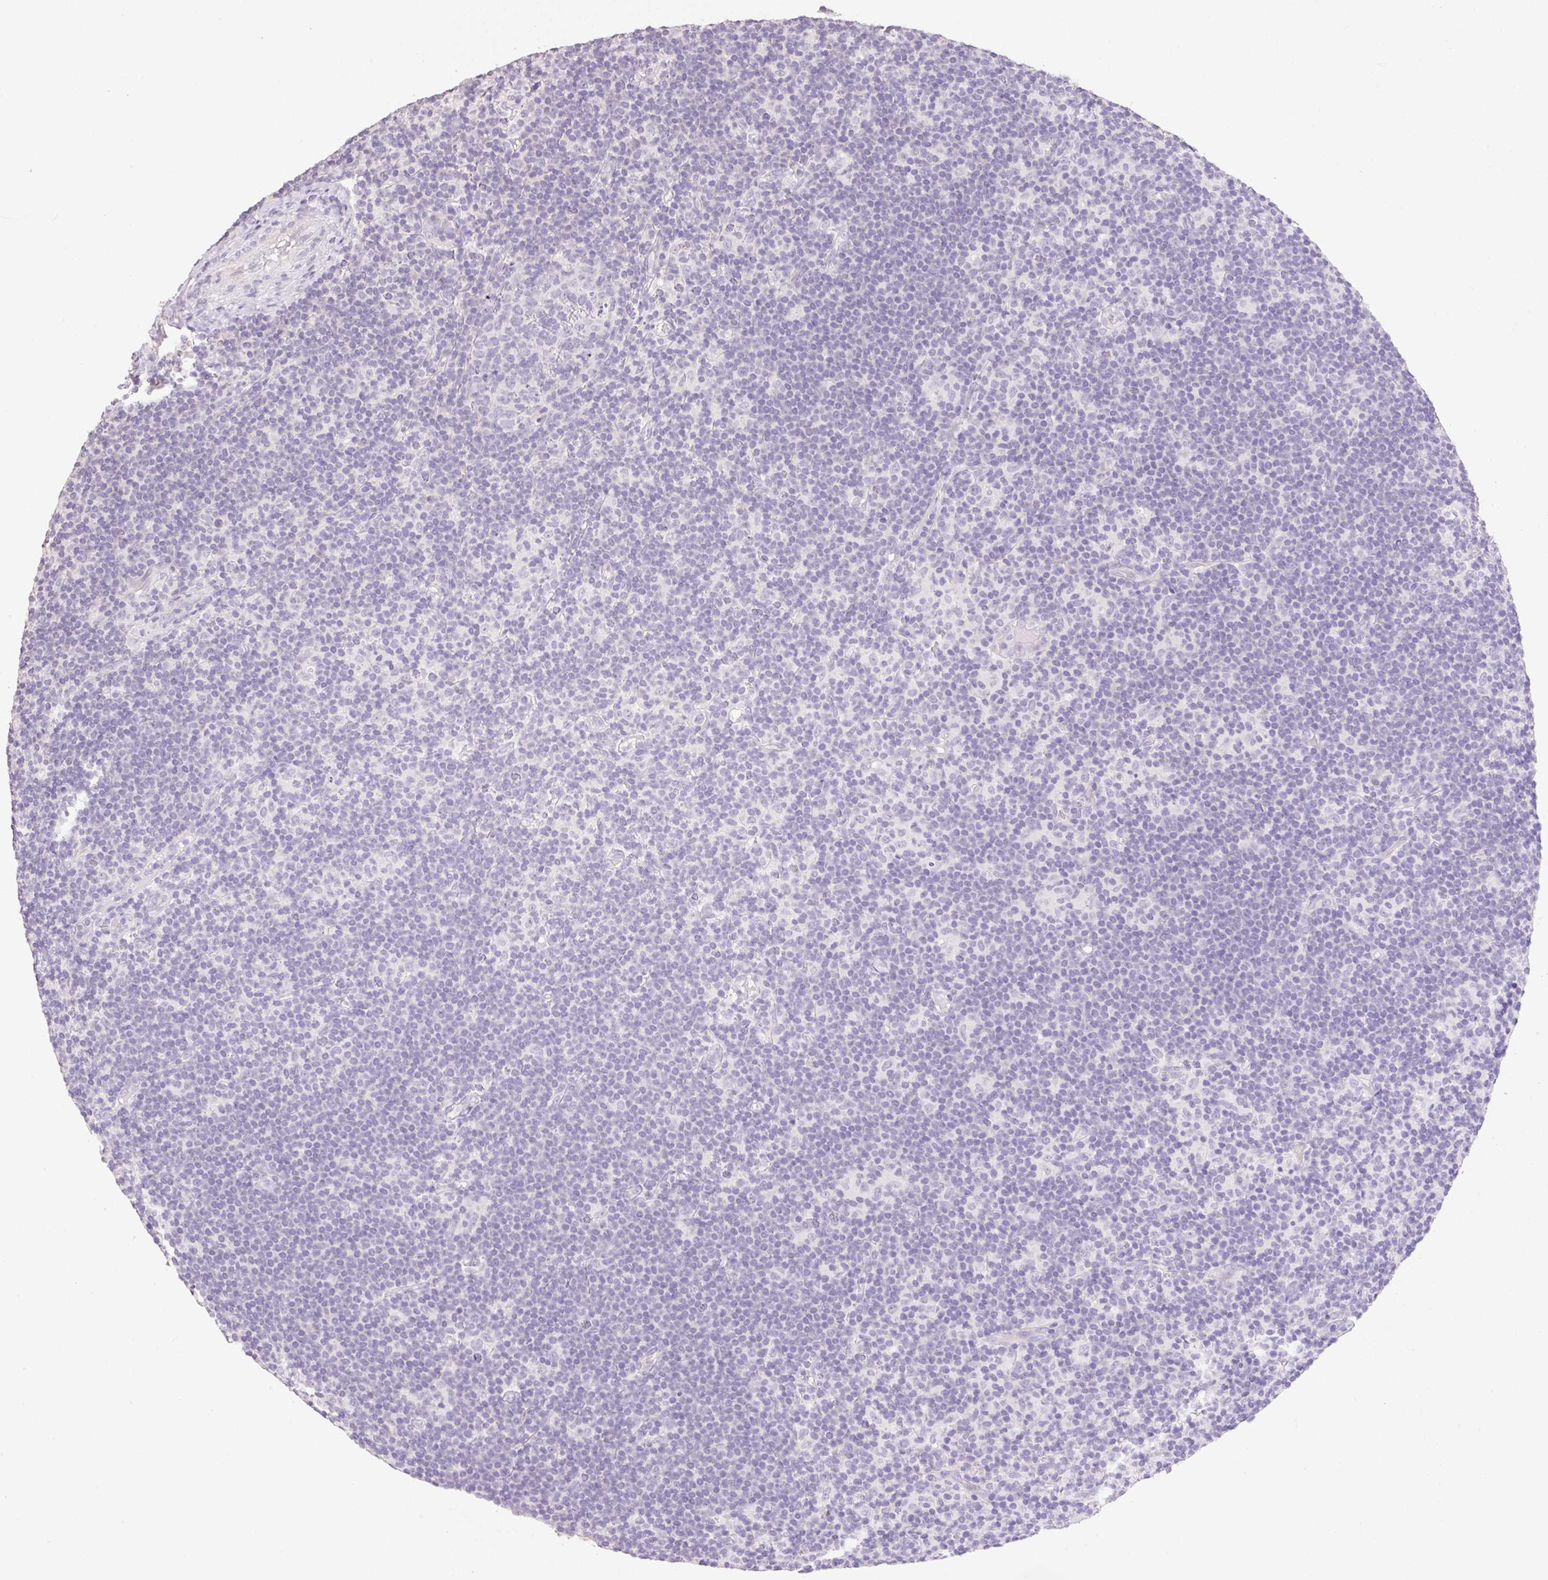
{"staining": {"intensity": "negative", "quantity": "none", "location": "none"}, "tissue": "lymphoma", "cell_type": "Tumor cells", "image_type": "cancer", "snomed": [{"axis": "morphology", "description": "Hodgkin's disease, NOS"}, {"axis": "topography", "description": "Lymph node"}], "caption": "Hodgkin's disease was stained to show a protein in brown. There is no significant positivity in tumor cells.", "gene": "HCRTR2", "patient": {"sex": "female", "age": 57}}